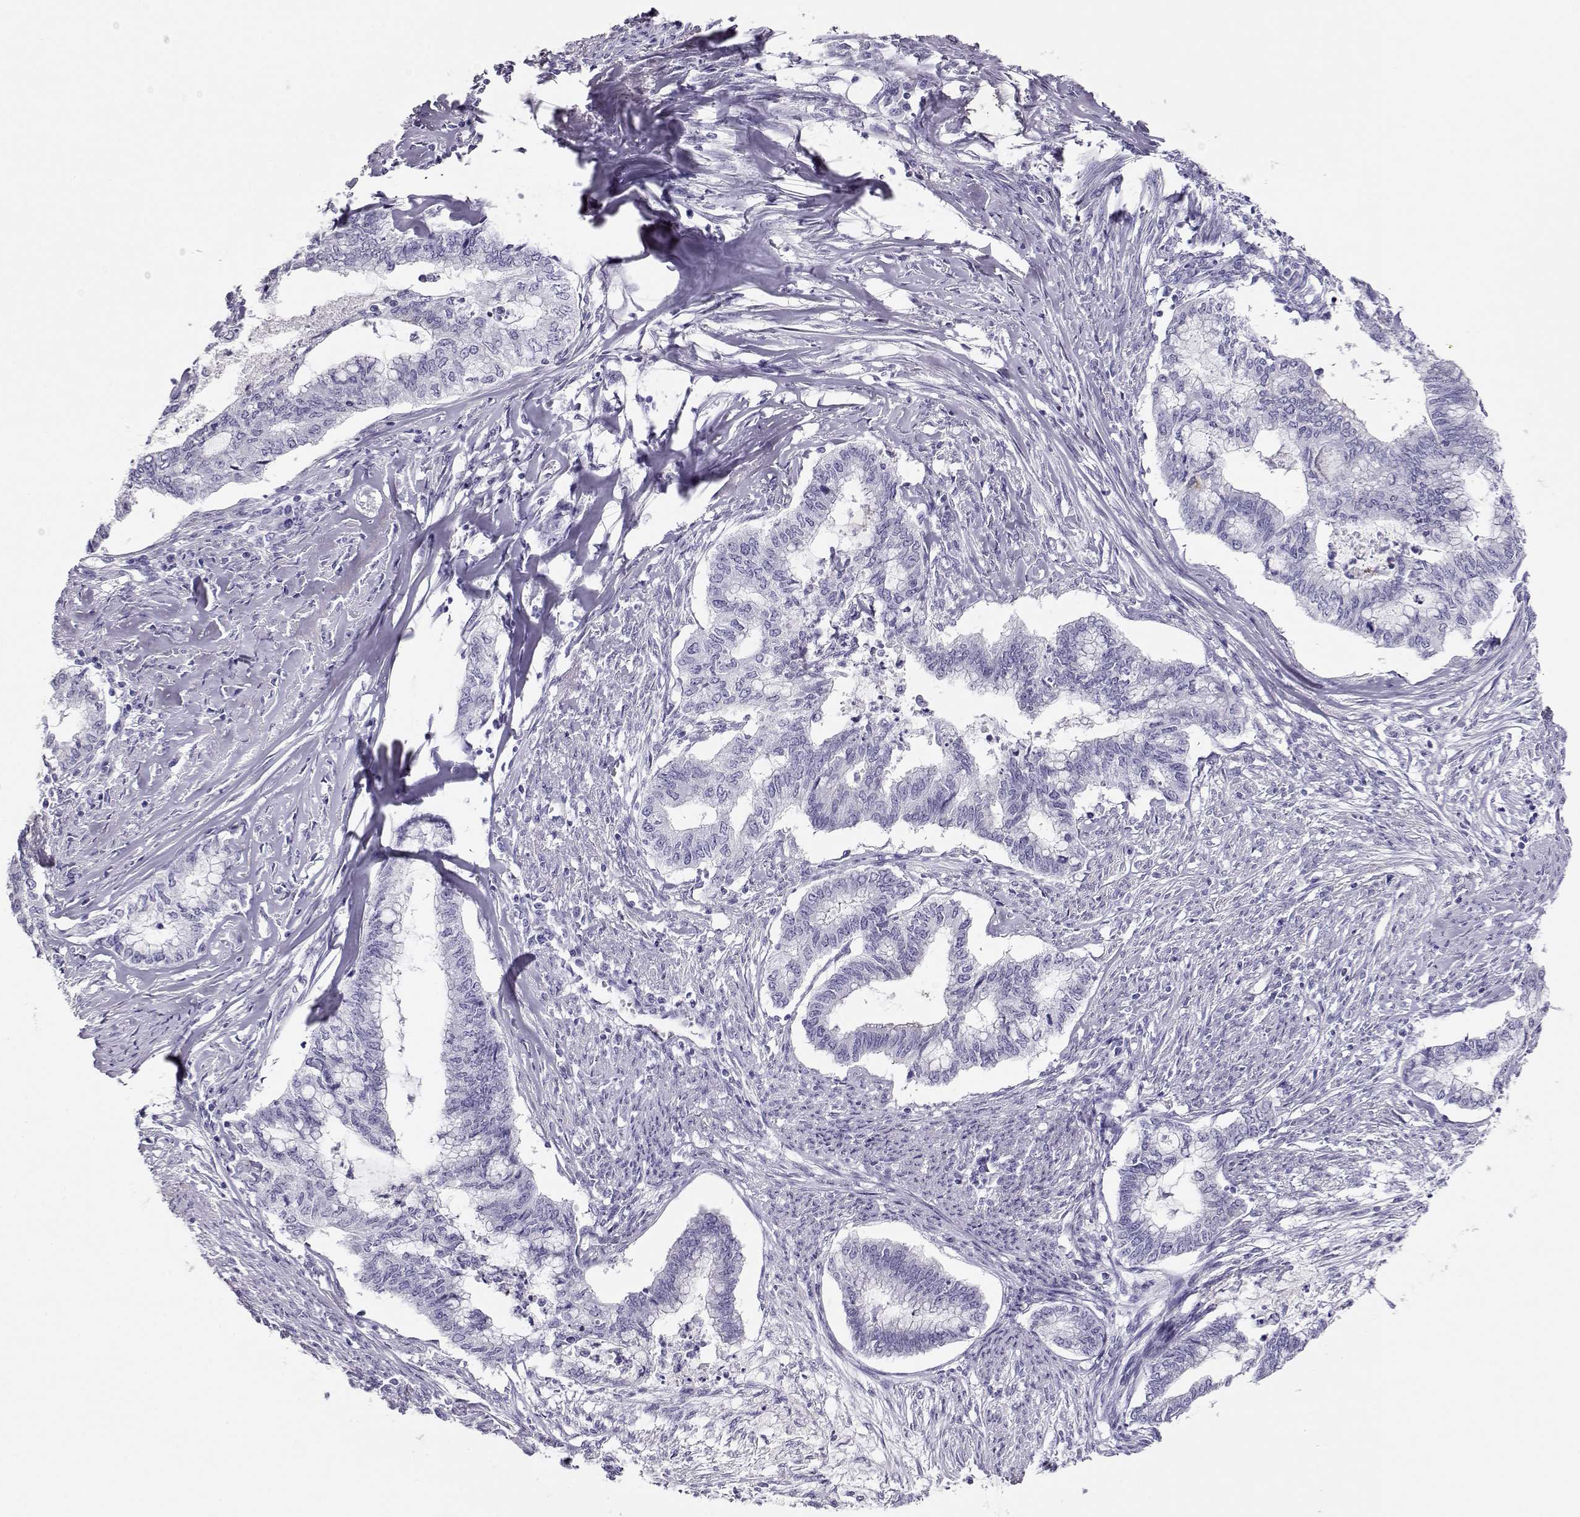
{"staining": {"intensity": "negative", "quantity": "none", "location": "none"}, "tissue": "endometrial cancer", "cell_type": "Tumor cells", "image_type": "cancer", "snomed": [{"axis": "morphology", "description": "Adenocarcinoma, NOS"}, {"axis": "topography", "description": "Endometrium"}], "caption": "Adenocarcinoma (endometrial) stained for a protein using IHC shows no expression tumor cells.", "gene": "CRX", "patient": {"sex": "female", "age": 79}}